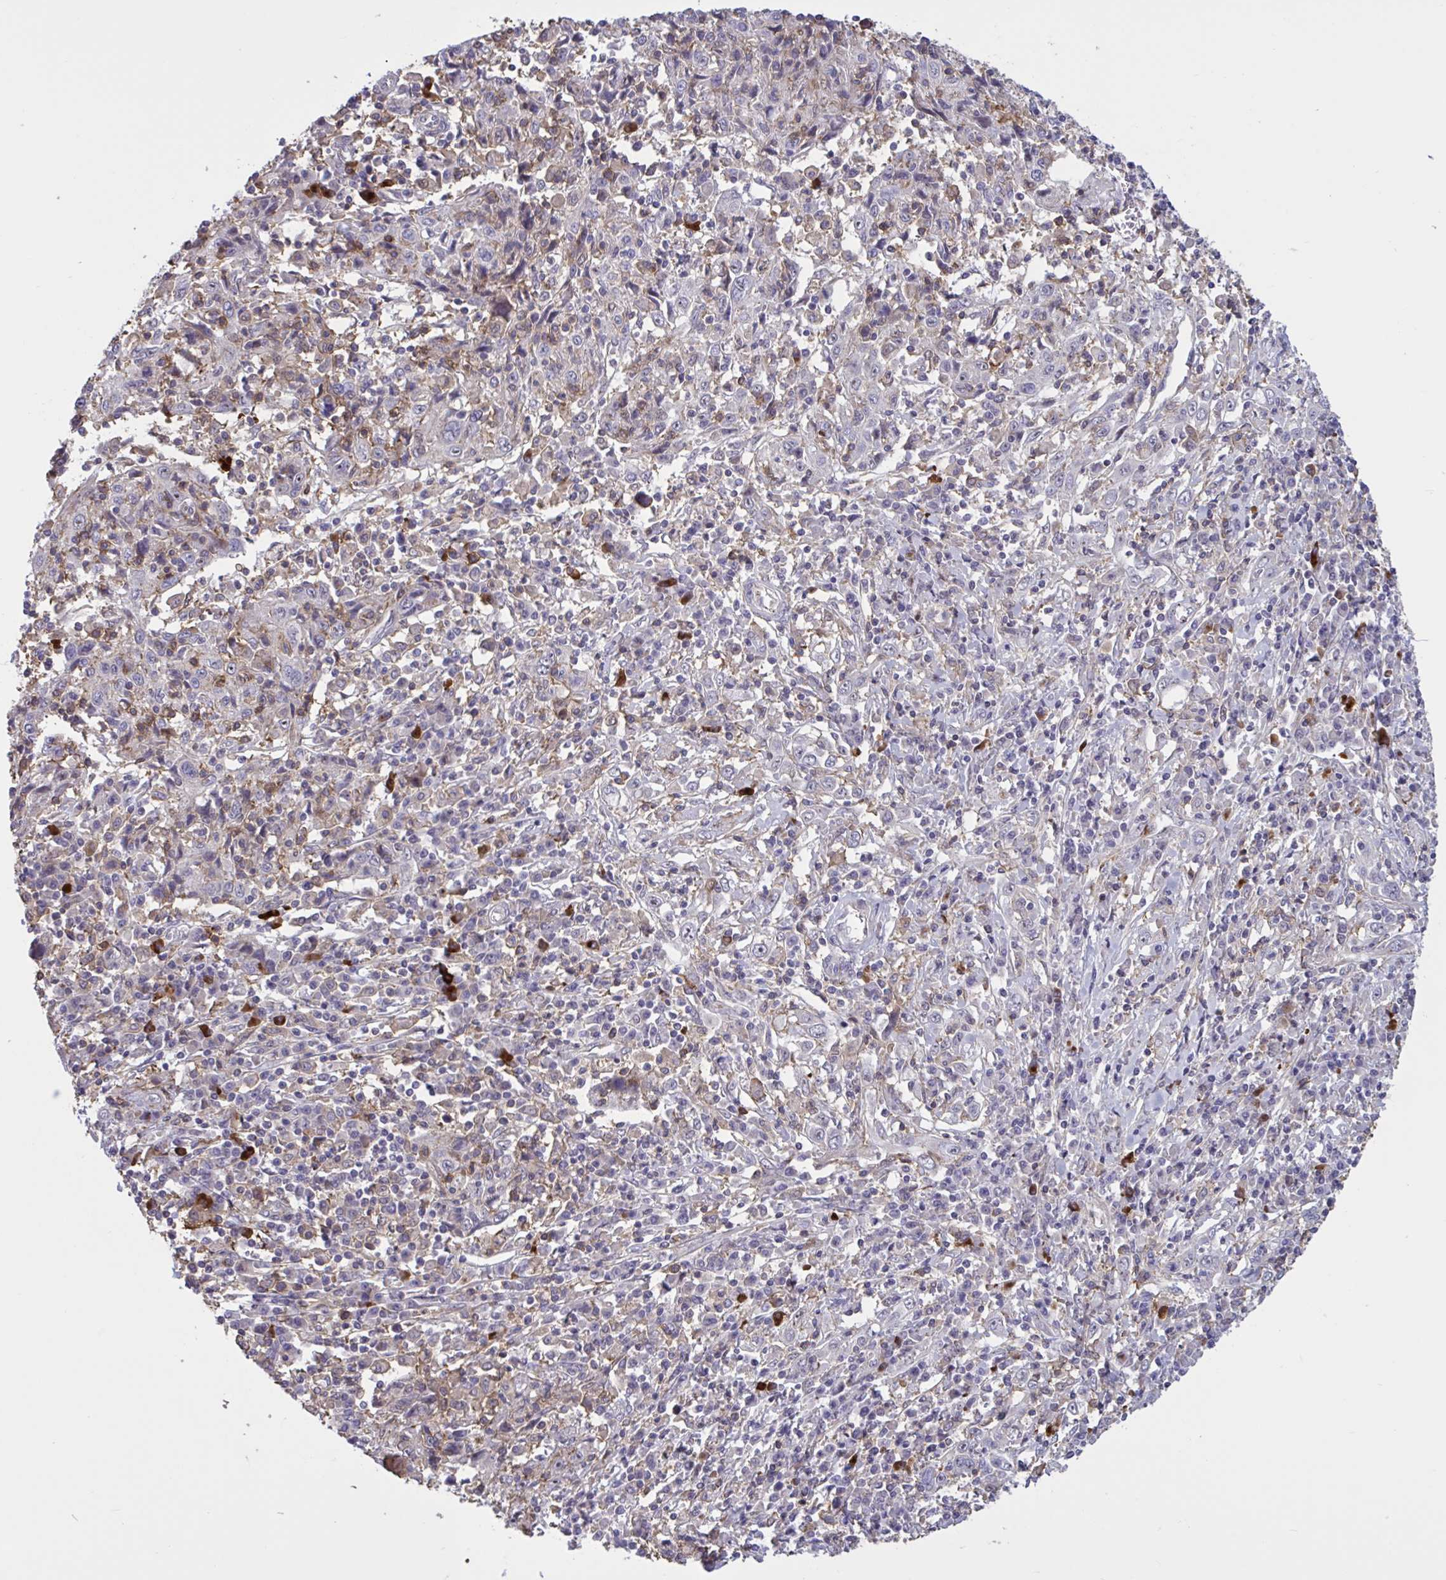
{"staining": {"intensity": "negative", "quantity": "none", "location": "none"}, "tissue": "cervical cancer", "cell_type": "Tumor cells", "image_type": "cancer", "snomed": [{"axis": "morphology", "description": "Squamous cell carcinoma, NOS"}, {"axis": "topography", "description": "Cervix"}], "caption": "DAB immunohistochemical staining of cervical squamous cell carcinoma exhibits no significant positivity in tumor cells.", "gene": "CD101", "patient": {"sex": "female", "age": 46}}